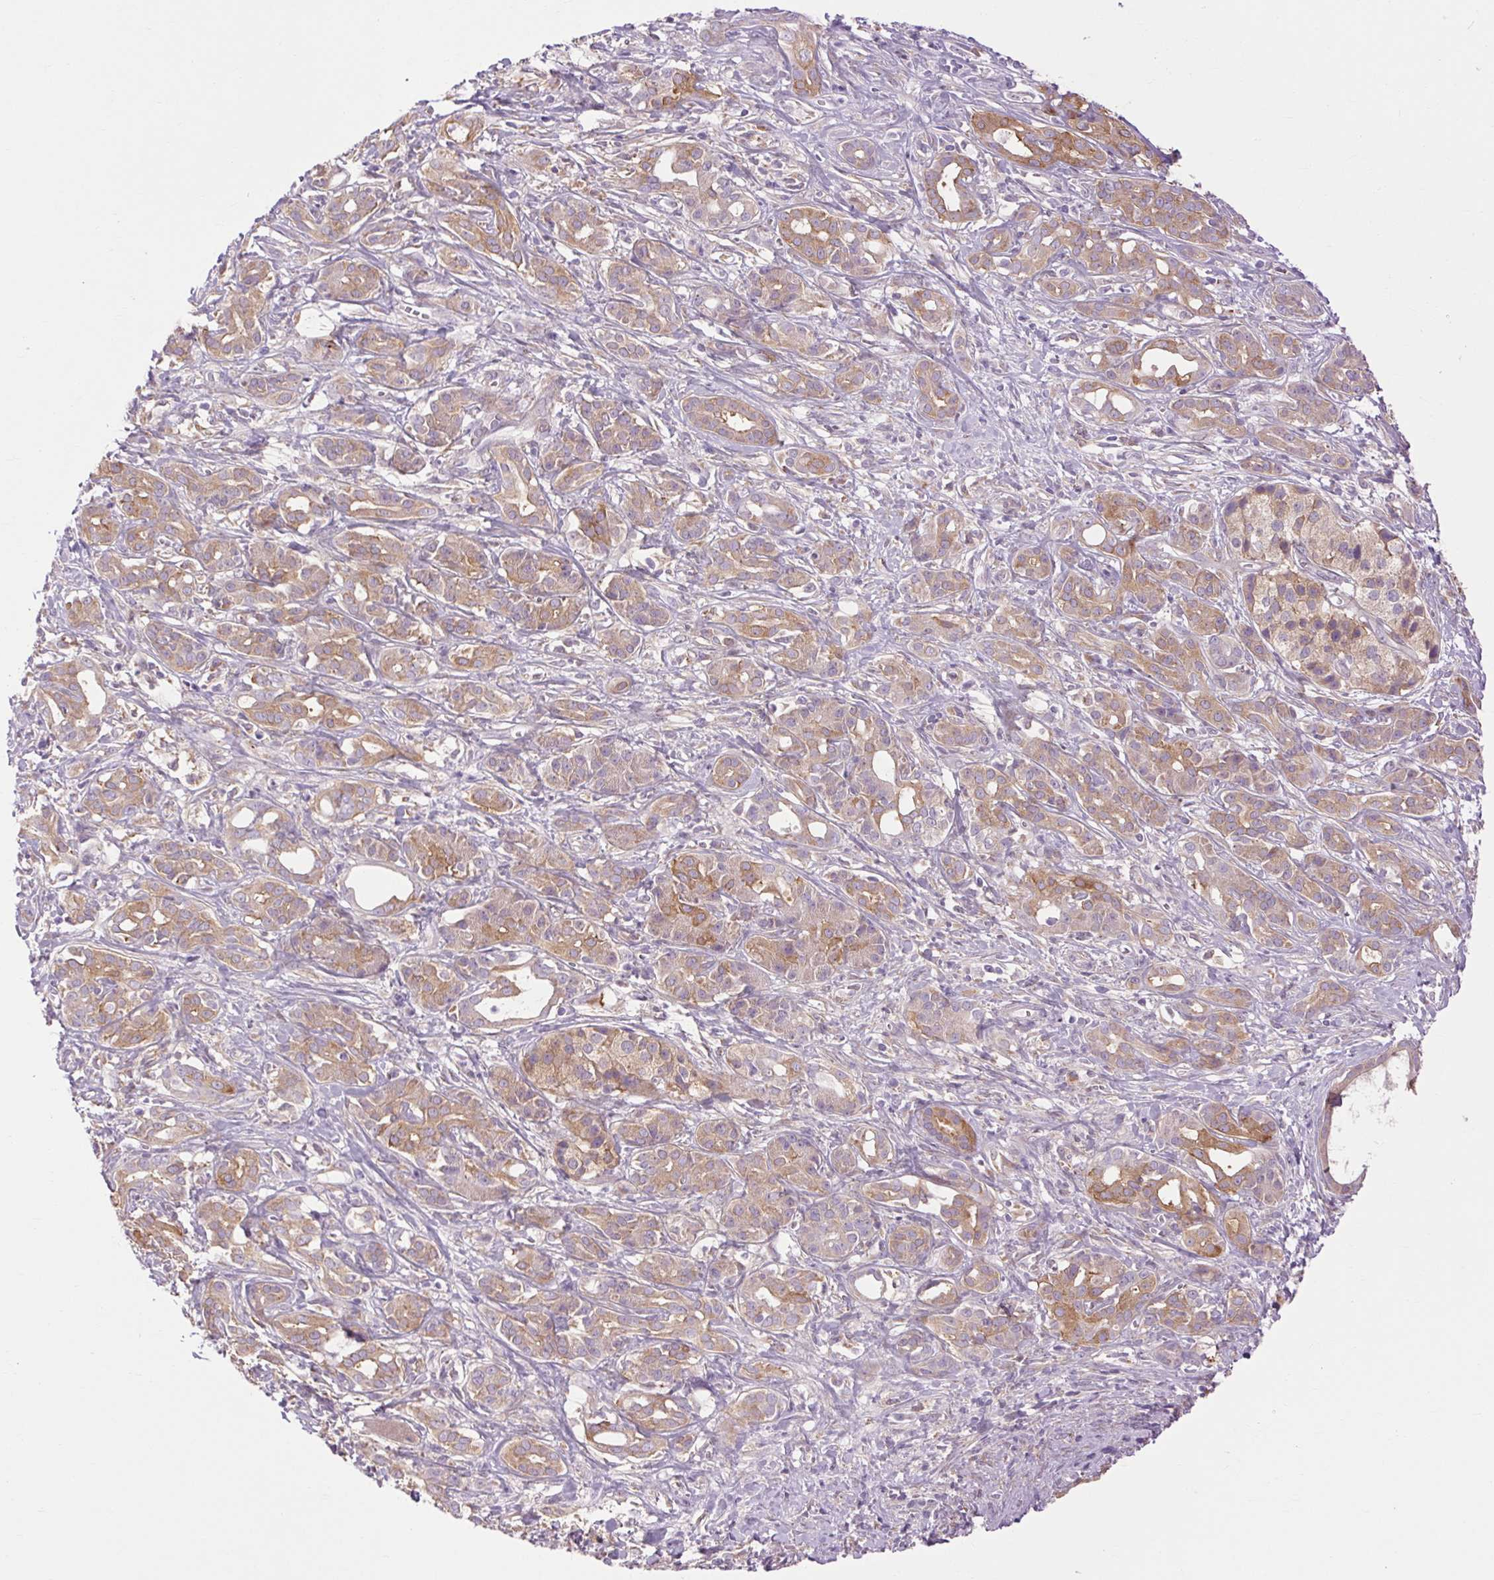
{"staining": {"intensity": "moderate", "quantity": ">75%", "location": "cytoplasmic/membranous"}, "tissue": "pancreatic cancer", "cell_type": "Tumor cells", "image_type": "cancer", "snomed": [{"axis": "morphology", "description": "Adenocarcinoma, NOS"}, {"axis": "topography", "description": "Pancreas"}], "caption": "Pancreatic cancer (adenocarcinoma) stained with a protein marker demonstrates moderate staining in tumor cells.", "gene": "SOWAHC", "patient": {"sex": "male", "age": 61}}